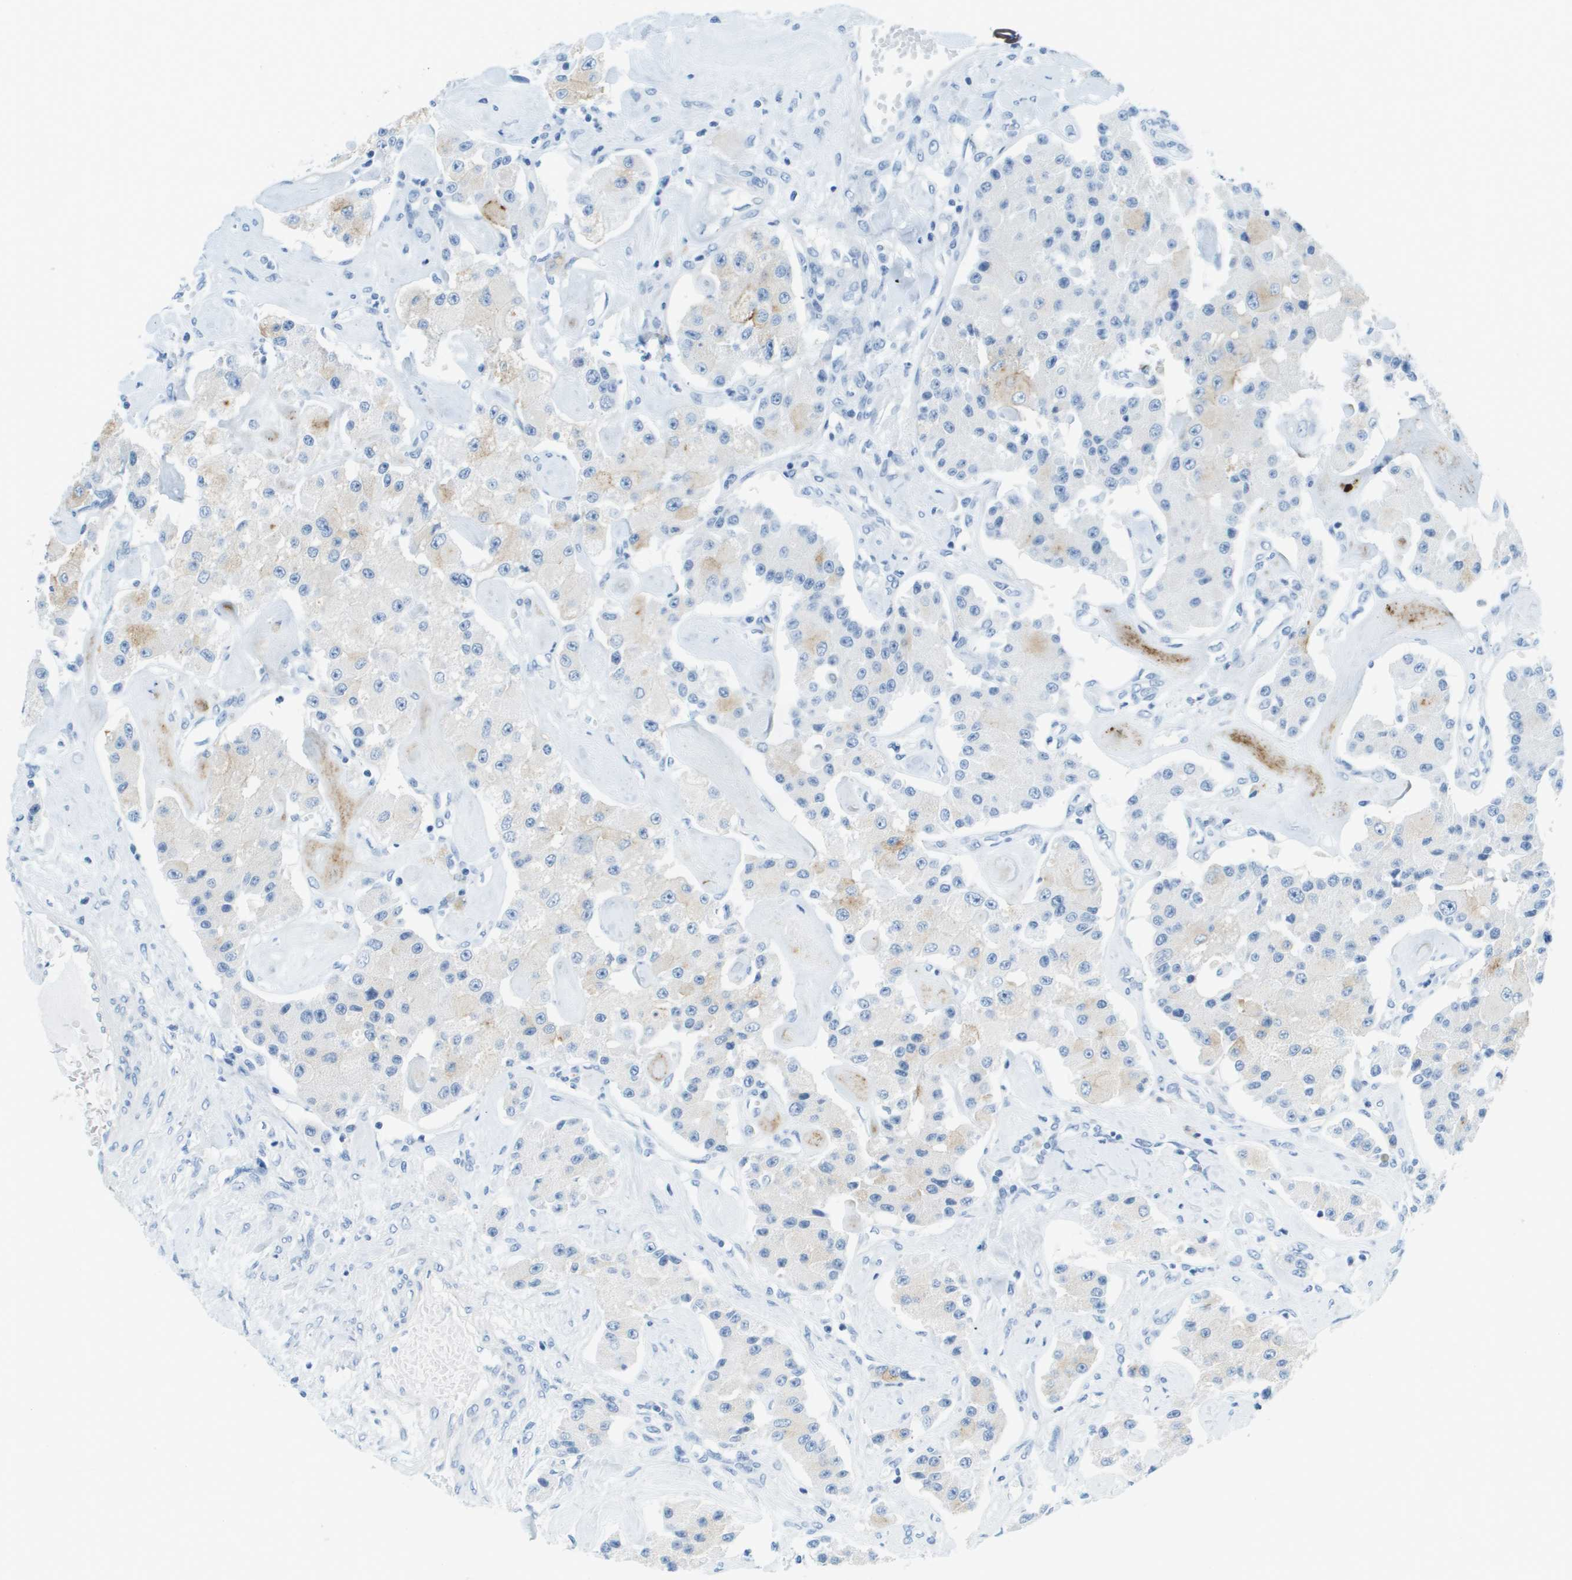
{"staining": {"intensity": "moderate", "quantity": "<25%", "location": "cytoplasmic/membranous"}, "tissue": "carcinoid", "cell_type": "Tumor cells", "image_type": "cancer", "snomed": [{"axis": "morphology", "description": "Carcinoid, malignant, NOS"}, {"axis": "topography", "description": "Pancreas"}], "caption": "This micrograph demonstrates carcinoid stained with IHC to label a protein in brown. The cytoplasmic/membranous of tumor cells show moderate positivity for the protein. Nuclei are counter-stained blue.", "gene": "CDHR2", "patient": {"sex": "male", "age": 41}}